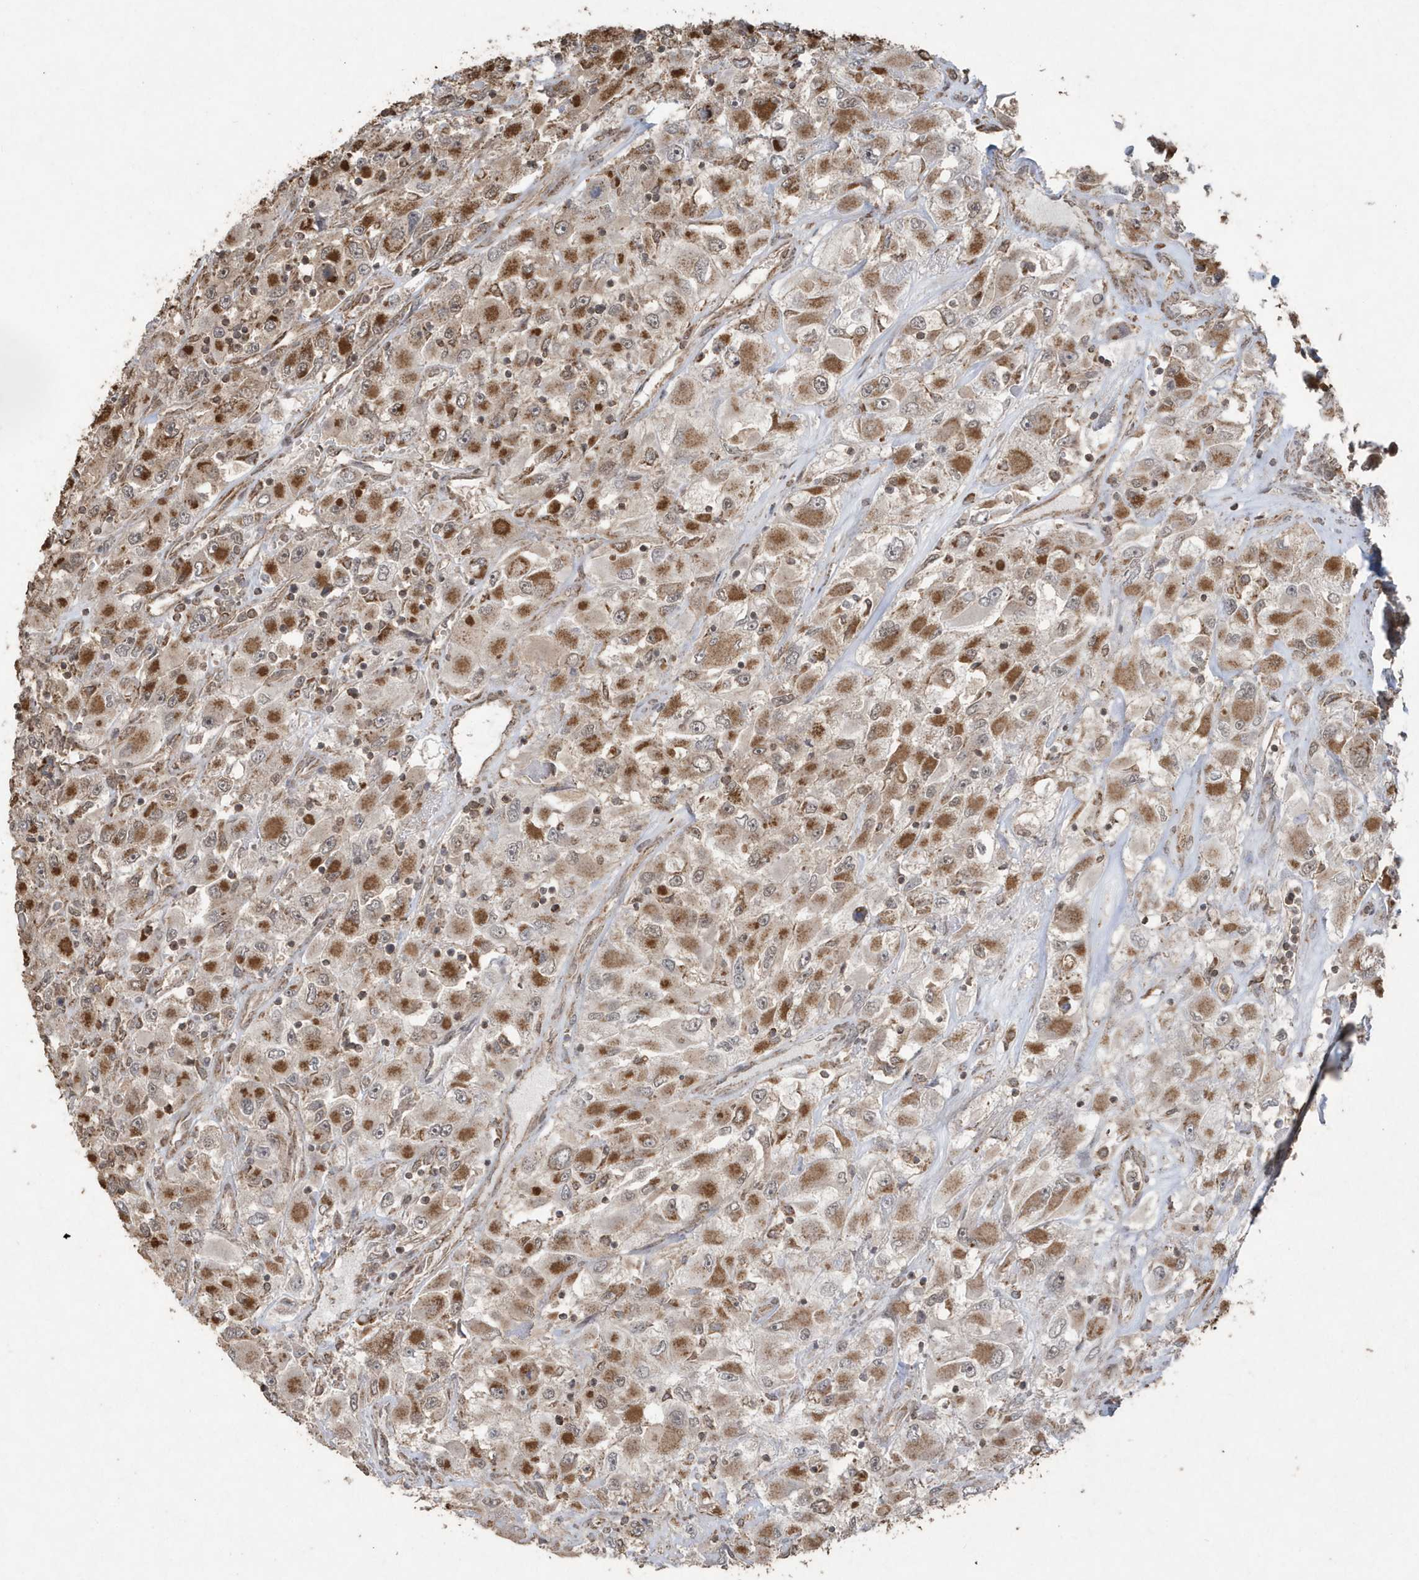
{"staining": {"intensity": "moderate", "quantity": ">75%", "location": "cytoplasmic/membranous"}, "tissue": "renal cancer", "cell_type": "Tumor cells", "image_type": "cancer", "snomed": [{"axis": "morphology", "description": "Adenocarcinoma, NOS"}, {"axis": "topography", "description": "Kidney"}], "caption": "There is medium levels of moderate cytoplasmic/membranous expression in tumor cells of adenocarcinoma (renal), as demonstrated by immunohistochemical staining (brown color).", "gene": "PAXBP1", "patient": {"sex": "female", "age": 52}}